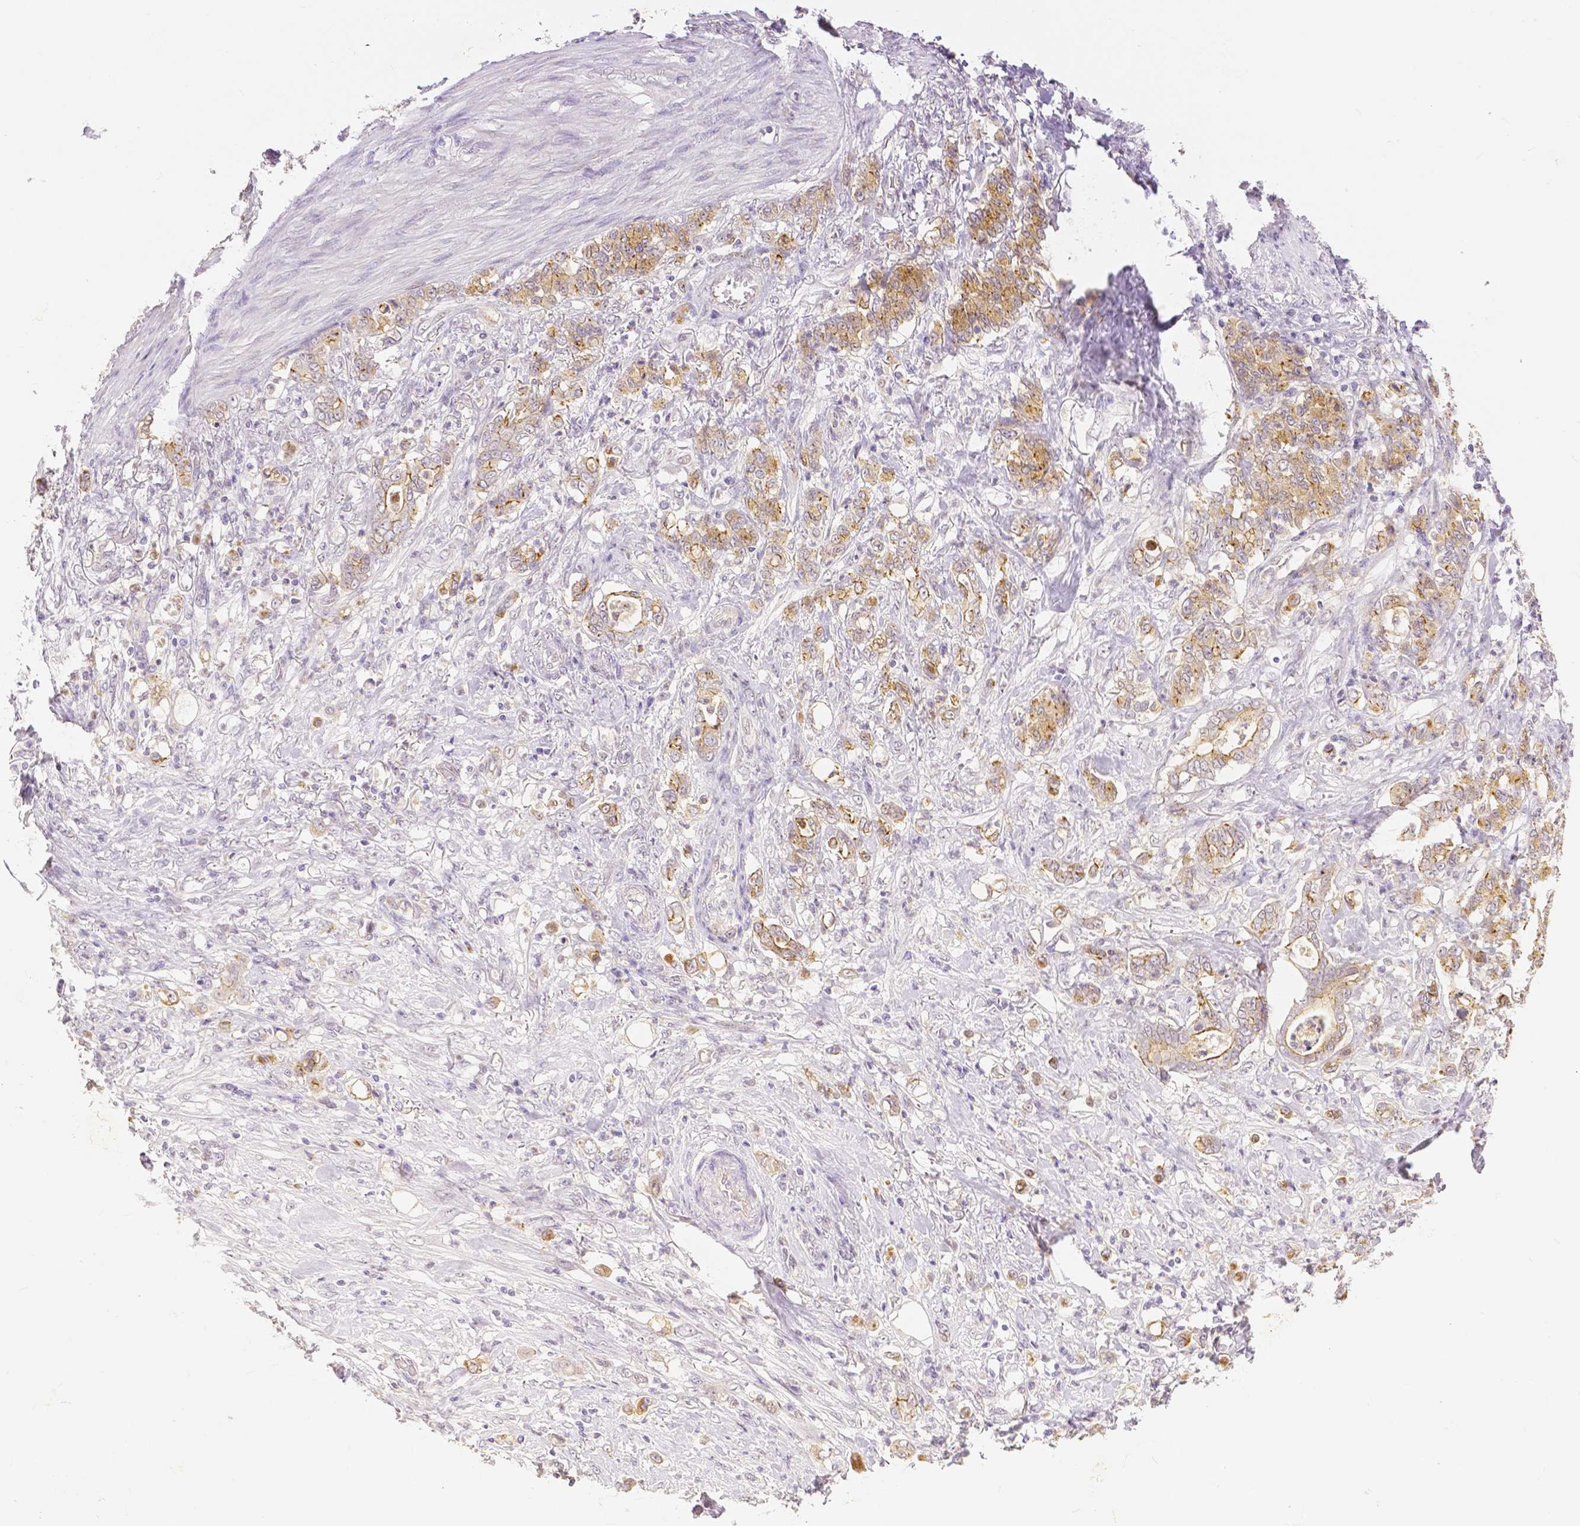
{"staining": {"intensity": "weak", "quantity": "25%-75%", "location": "cytoplasmic/membranous"}, "tissue": "stomach cancer", "cell_type": "Tumor cells", "image_type": "cancer", "snomed": [{"axis": "morphology", "description": "Adenocarcinoma, NOS"}, {"axis": "topography", "description": "Stomach"}], "caption": "A photomicrograph of human adenocarcinoma (stomach) stained for a protein demonstrates weak cytoplasmic/membranous brown staining in tumor cells. Using DAB (brown) and hematoxylin (blue) stains, captured at high magnification using brightfield microscopy.", "gene": "OCLN", "patient": {"sex": "female", "age": 79}}